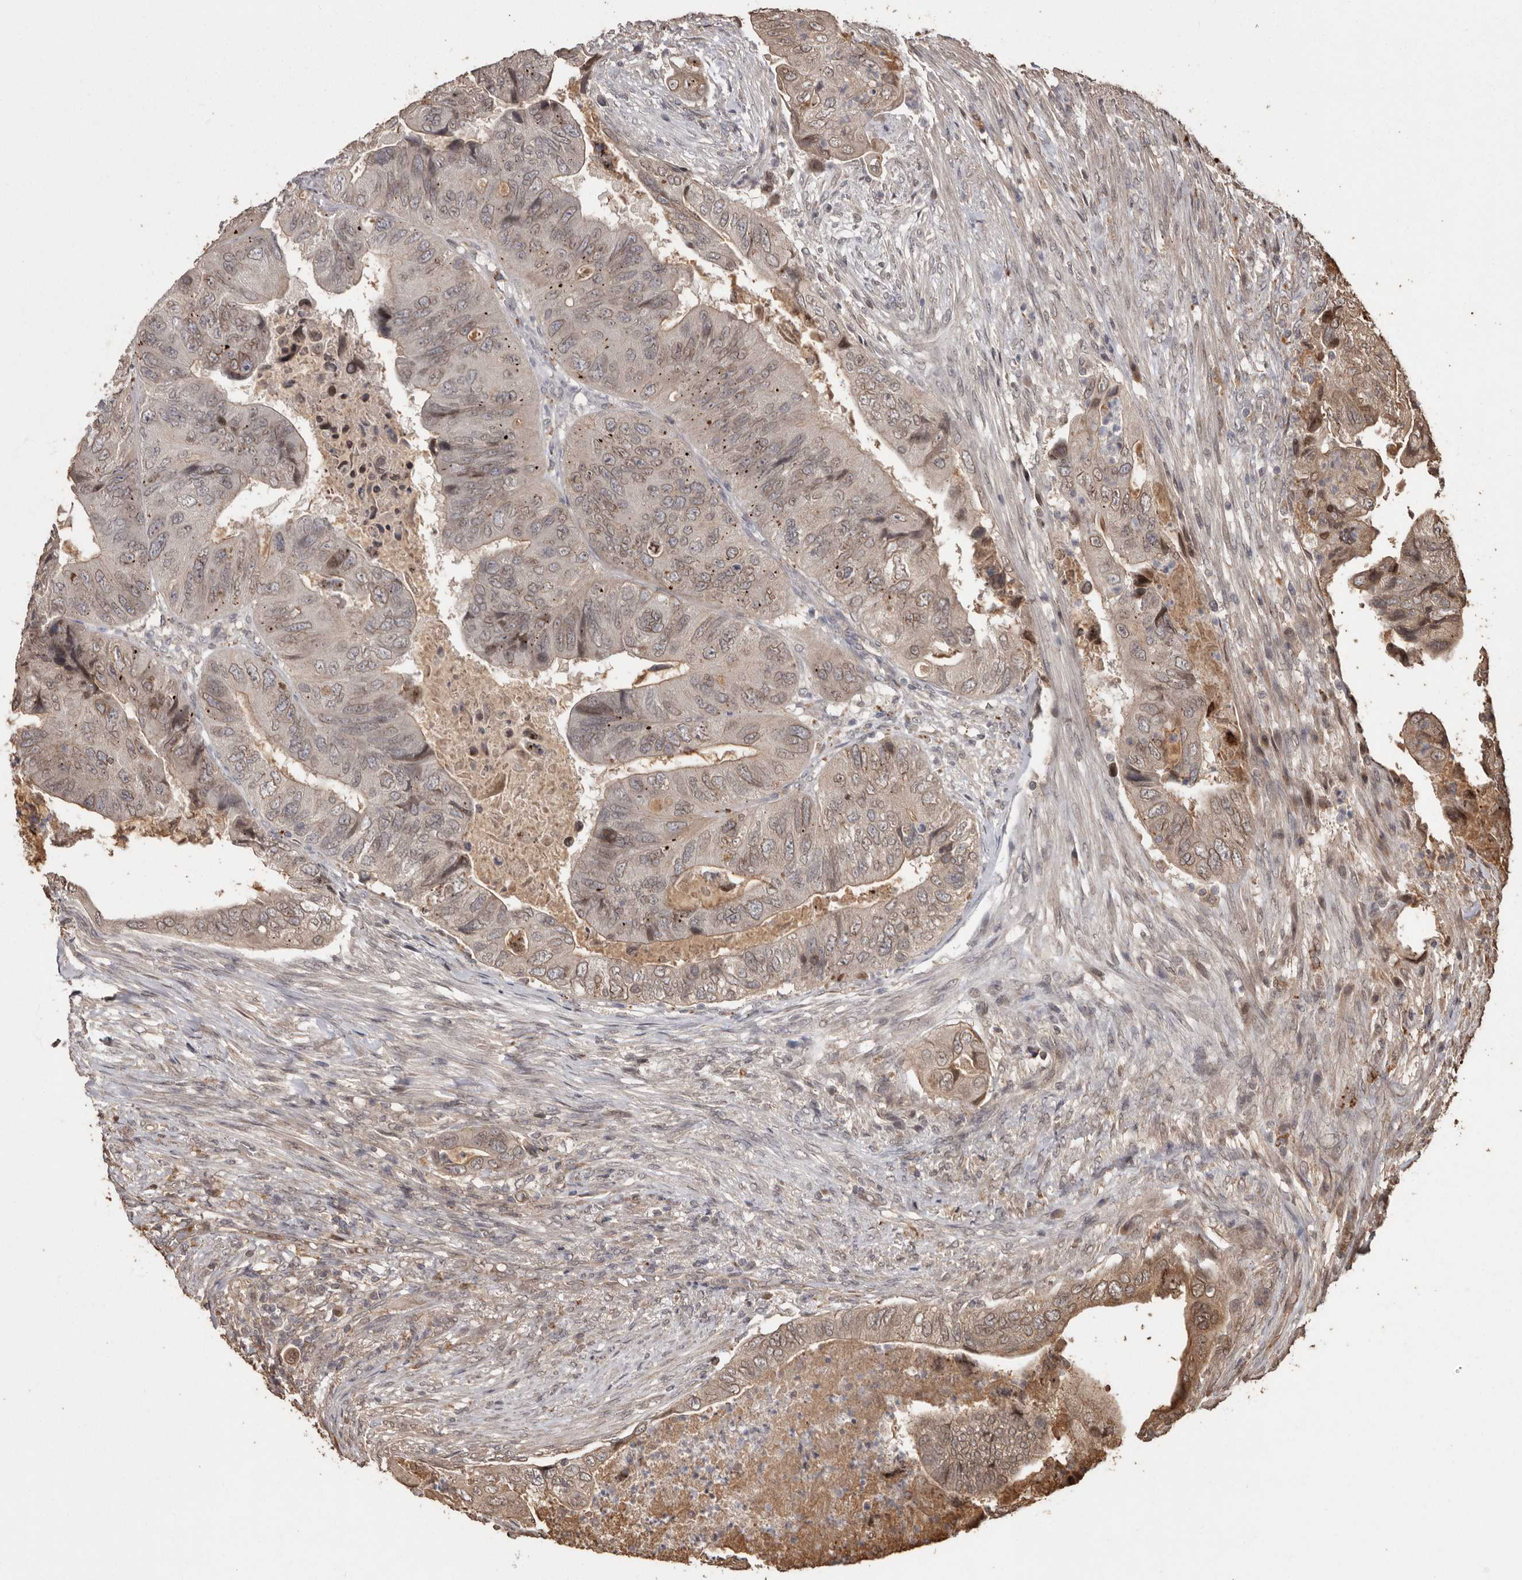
{"staining": {"intensity": "moderate", "quantity": ">75%", "location": "cytoplasmic/membranous,nuclear"}, "tissue": "colorectal cancer", "cell_type": "Tumor cells", "image_type": "cancer", "snomed": [{"axis": "morphology", "description": "Adenocarcinoma, NOS"}, {"axis": "topography", "description": "Rectum"}], "caption": "This is a micrograph of immunohistochemistry (IHC) staining of colorectal cancer (adenocarcinoma), which shows moderate positivity in the cytoplasmic/membranous and nuclear of tumor cells.", "gene": "NUP43", "patient": {"sex": "male", "age": 63}}